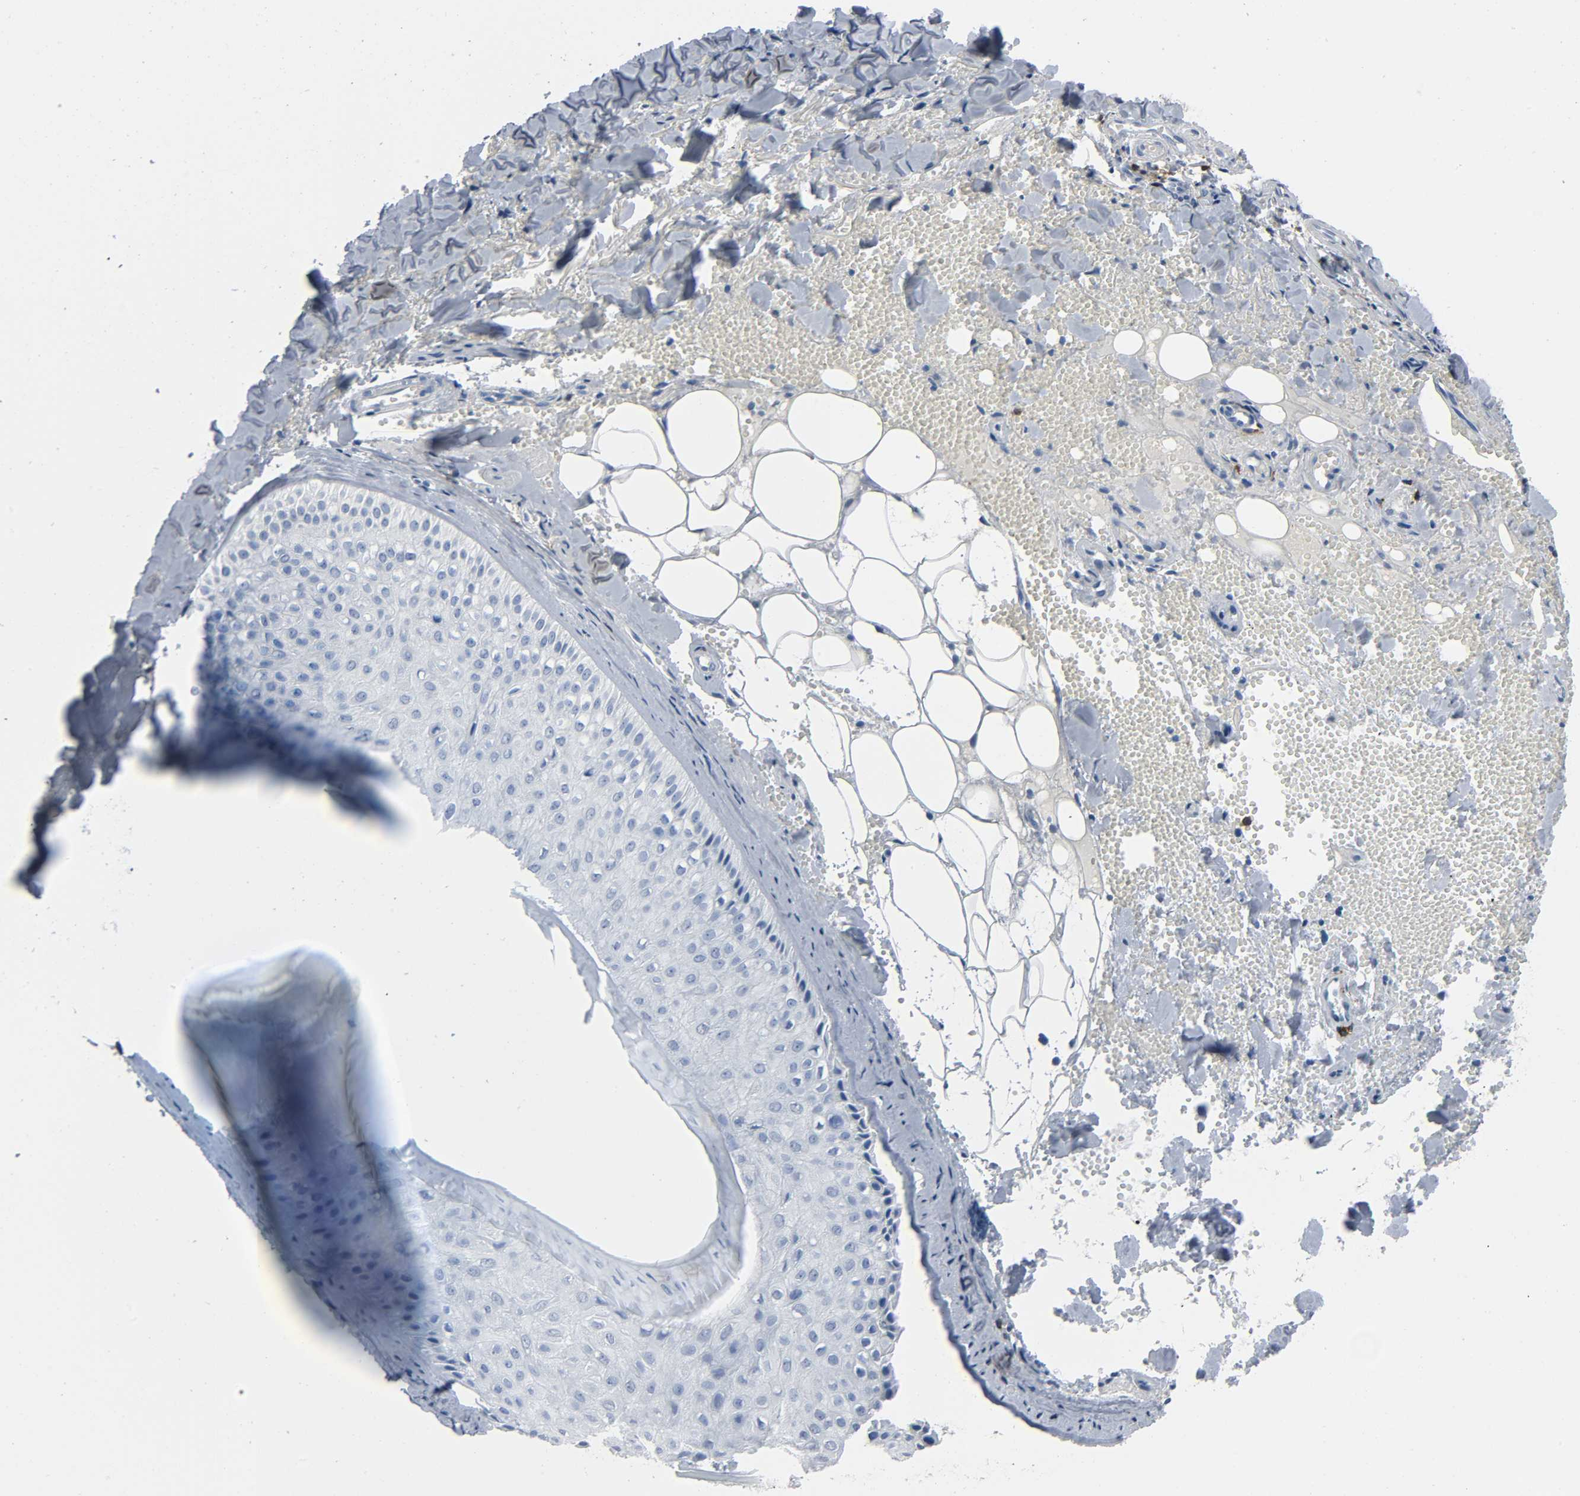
{"staining": {"intensity": "negative", "quantity": "none", "location": "none"}, "tissue": "skin cancer", "cell_type": "Tumor cells", "image_type": "cancer", "snomed": [{"axis": "morphology", "description": "Basal cell carcinoma"}, {"axis": "topography", "description": "Skin"}], "caption": "Immunohistochemical staining of human skin cancer exhibits no significant positivity in tumor cells.", "gene": "LCK", "patient": {"sex": "male", "age": 84}}